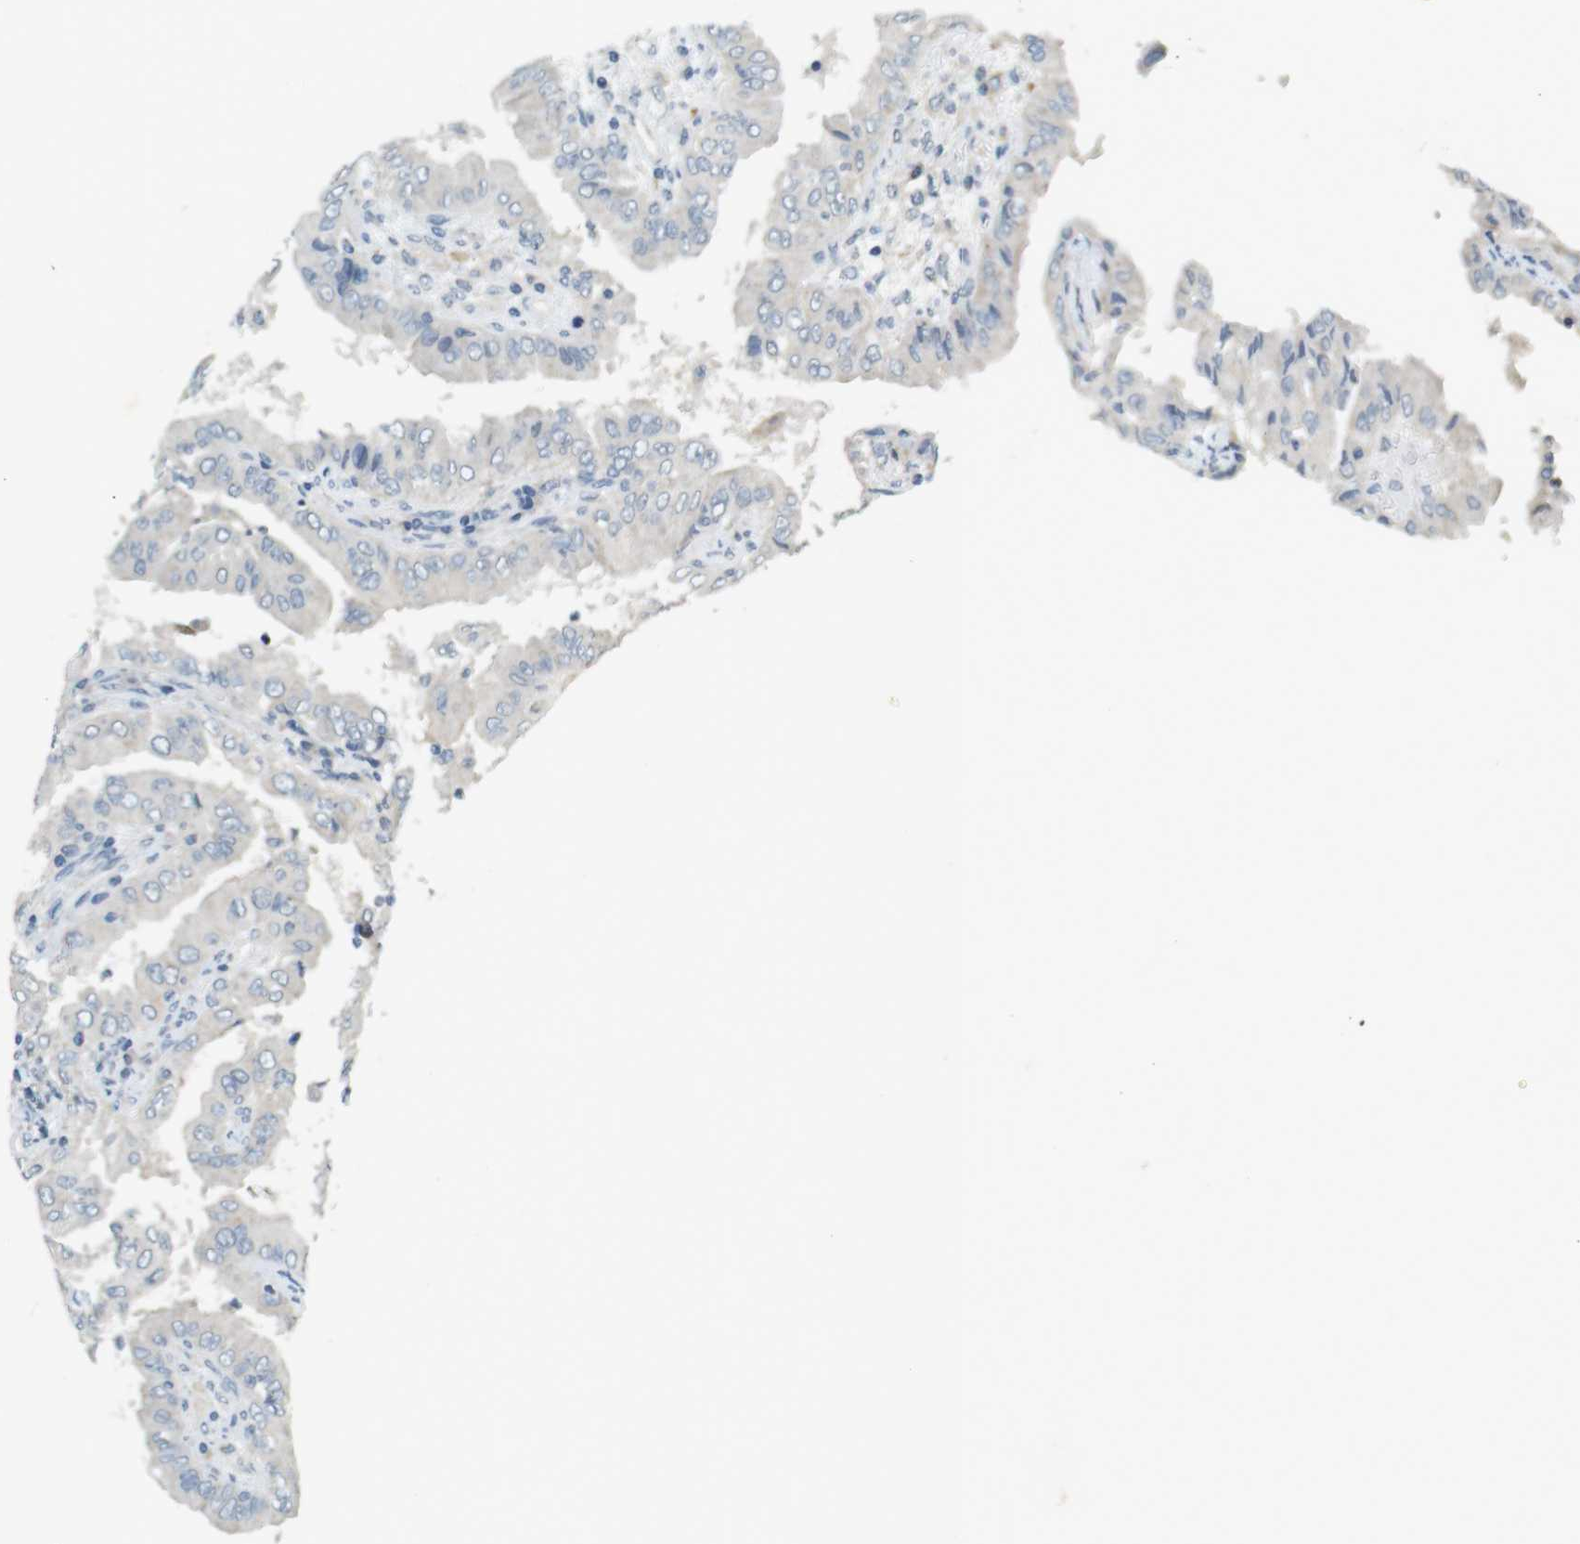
{"staining": {"intensity": "negative", "quantity": "none", "location": "none"}, "tissue": "thyroid cancer", "cell_type": "Tumor cells", "image_type": "cancer", "snomed": [{"axis": "morphology", "description": "Papillary adenocarcinoma, NOS"}, {"axis": "topography", "description": "Thyroid gland"}], "caption": "High magnification brightfield microscopy of thyroid papillary adenocarcinoma stained with DAB (brown) and counterstained with hematoxylin (blue): tumor cells show no significant expression.", "gene": "MUC5B", "patient": {"sex": "male", "age": 33}}